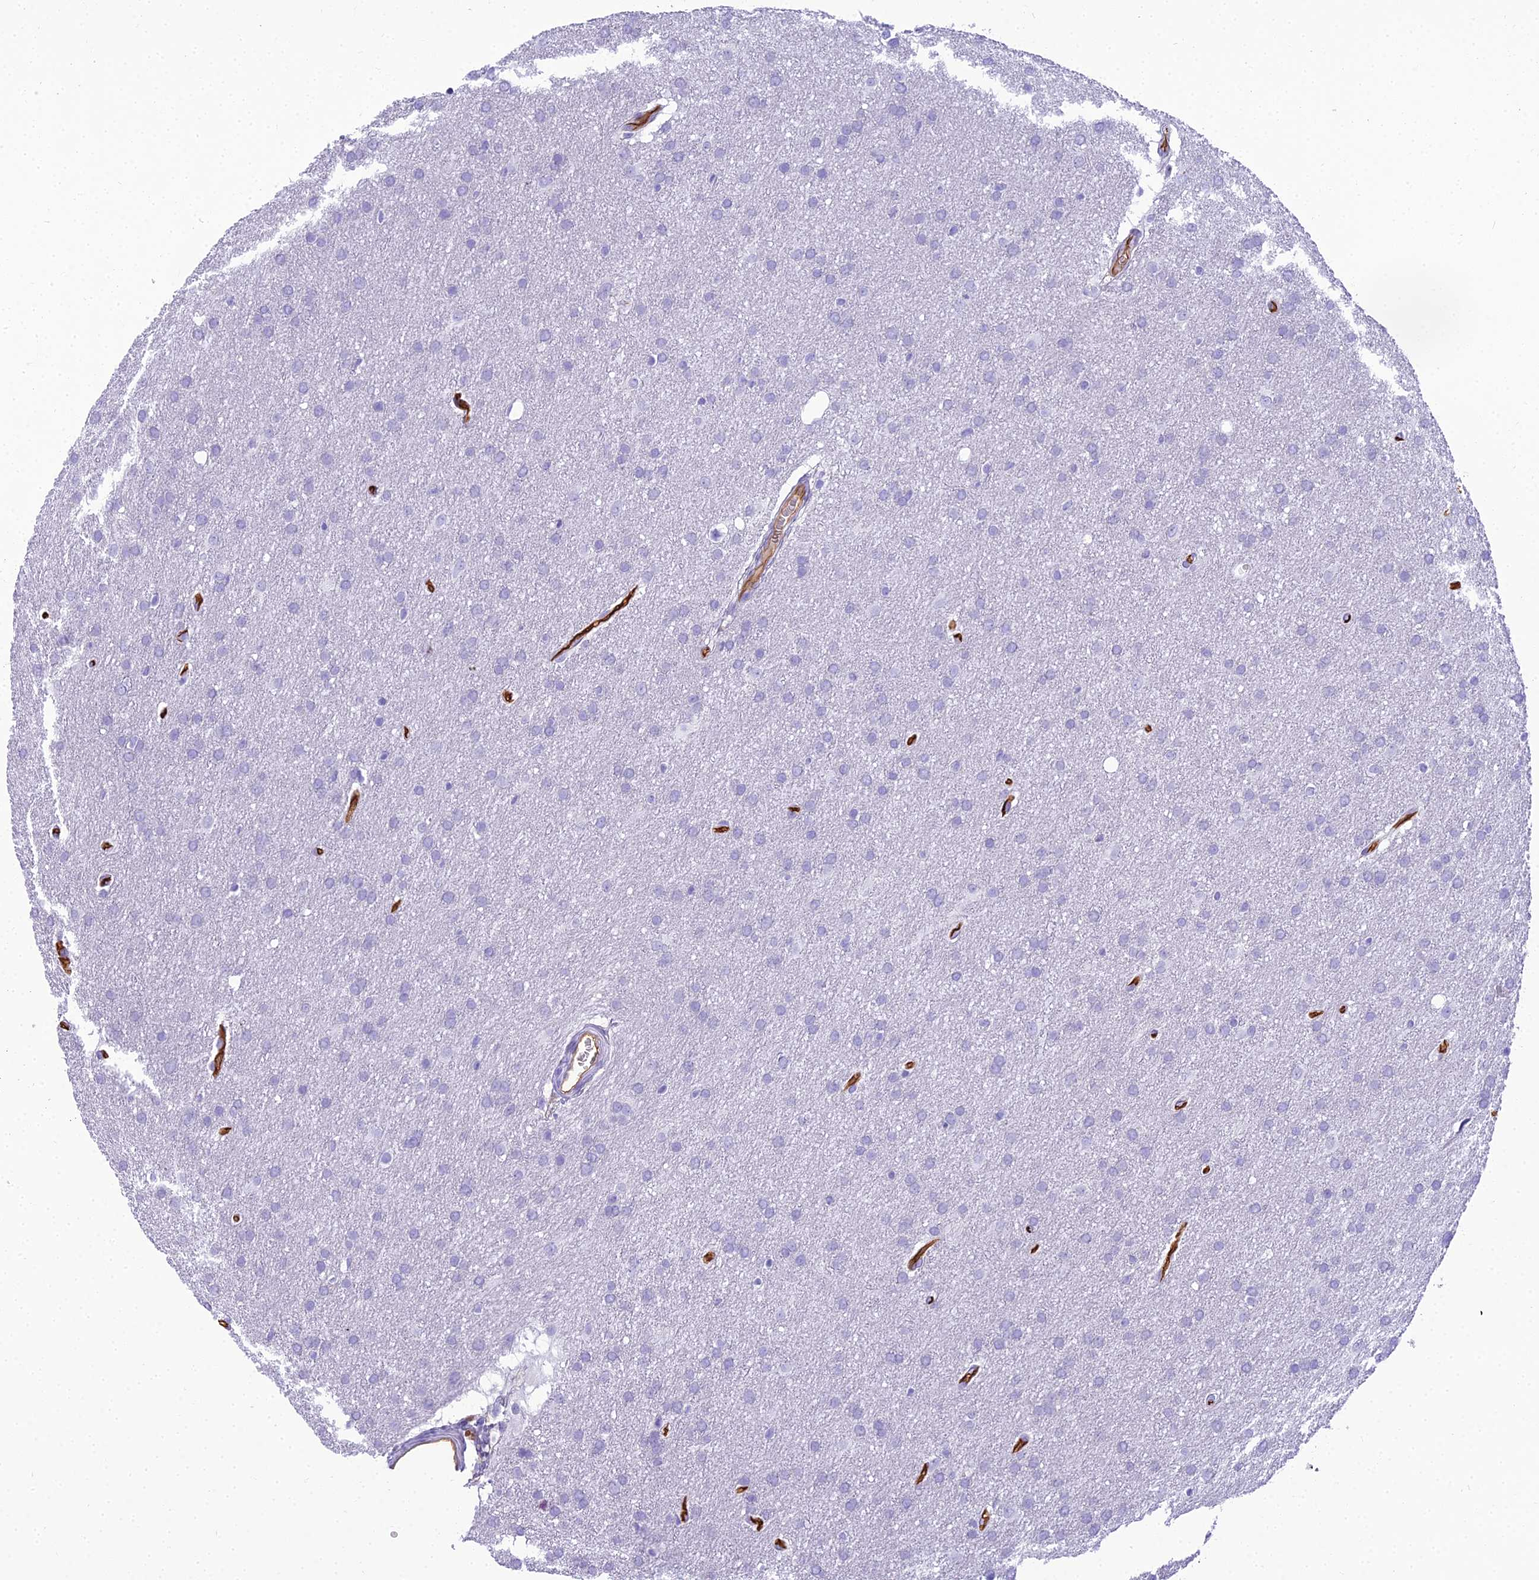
{"staining": {"intensity": "negative", "quantity": "none", "location": "none"}, "tissue": "glioma", "cell_type": "Tumor cells", "image_type": "cancer", "snomed": [{"axis": "morphology", "description": "Glioma, malignant, Low grade"}, {"axis": "topography", "description": "Brain"}], "caption": "High magnification brightfield microscopy of glioma stained with DAB (brown) and counterstained with hematoxylin (blue): tumor cells show no significant staining.", "gene": "NINJ1", "patient": {"sex": "female", "age": 32}}